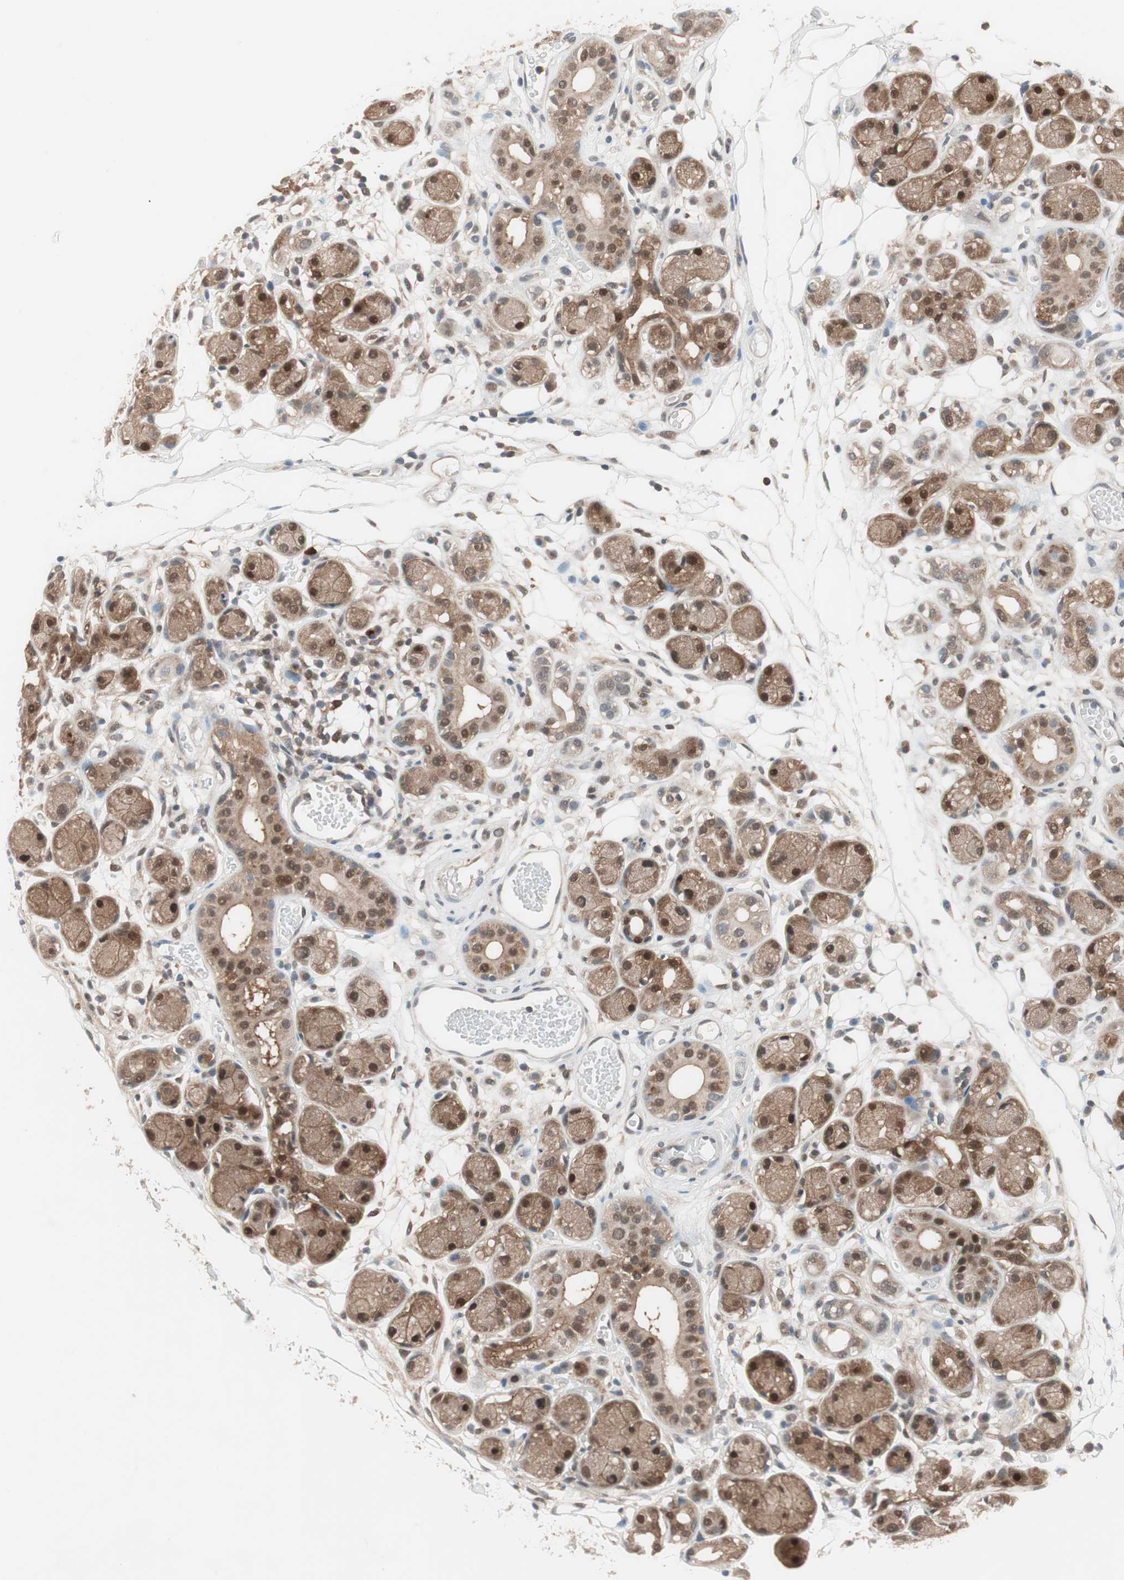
{"staining": {"intensity": "weak", "quantity": "25%-75%", "location": "cytoplasmic/membranous"}, "tissue": "adipose tissue", "cell_type": "Adipocytes", "image_type": "normal", "snomed": [{"axis": "morphology", "description": "Normal tissue, NOS"}, {"axis": "morphology", "description": "Inflammation, NOS"}, {"axis": "topography", "description": "Vascular tissue"}, {"axis": "topography", "description": "Salivary gland"}], "caption": "This micrograph reveals IHC staining of normal adipose tissue, with low weak cytoplasmic/membranous staining in about 25%-75% of adipocytes.", "gene": "GALT", "patient": {"sex": "female", "age": 75}}